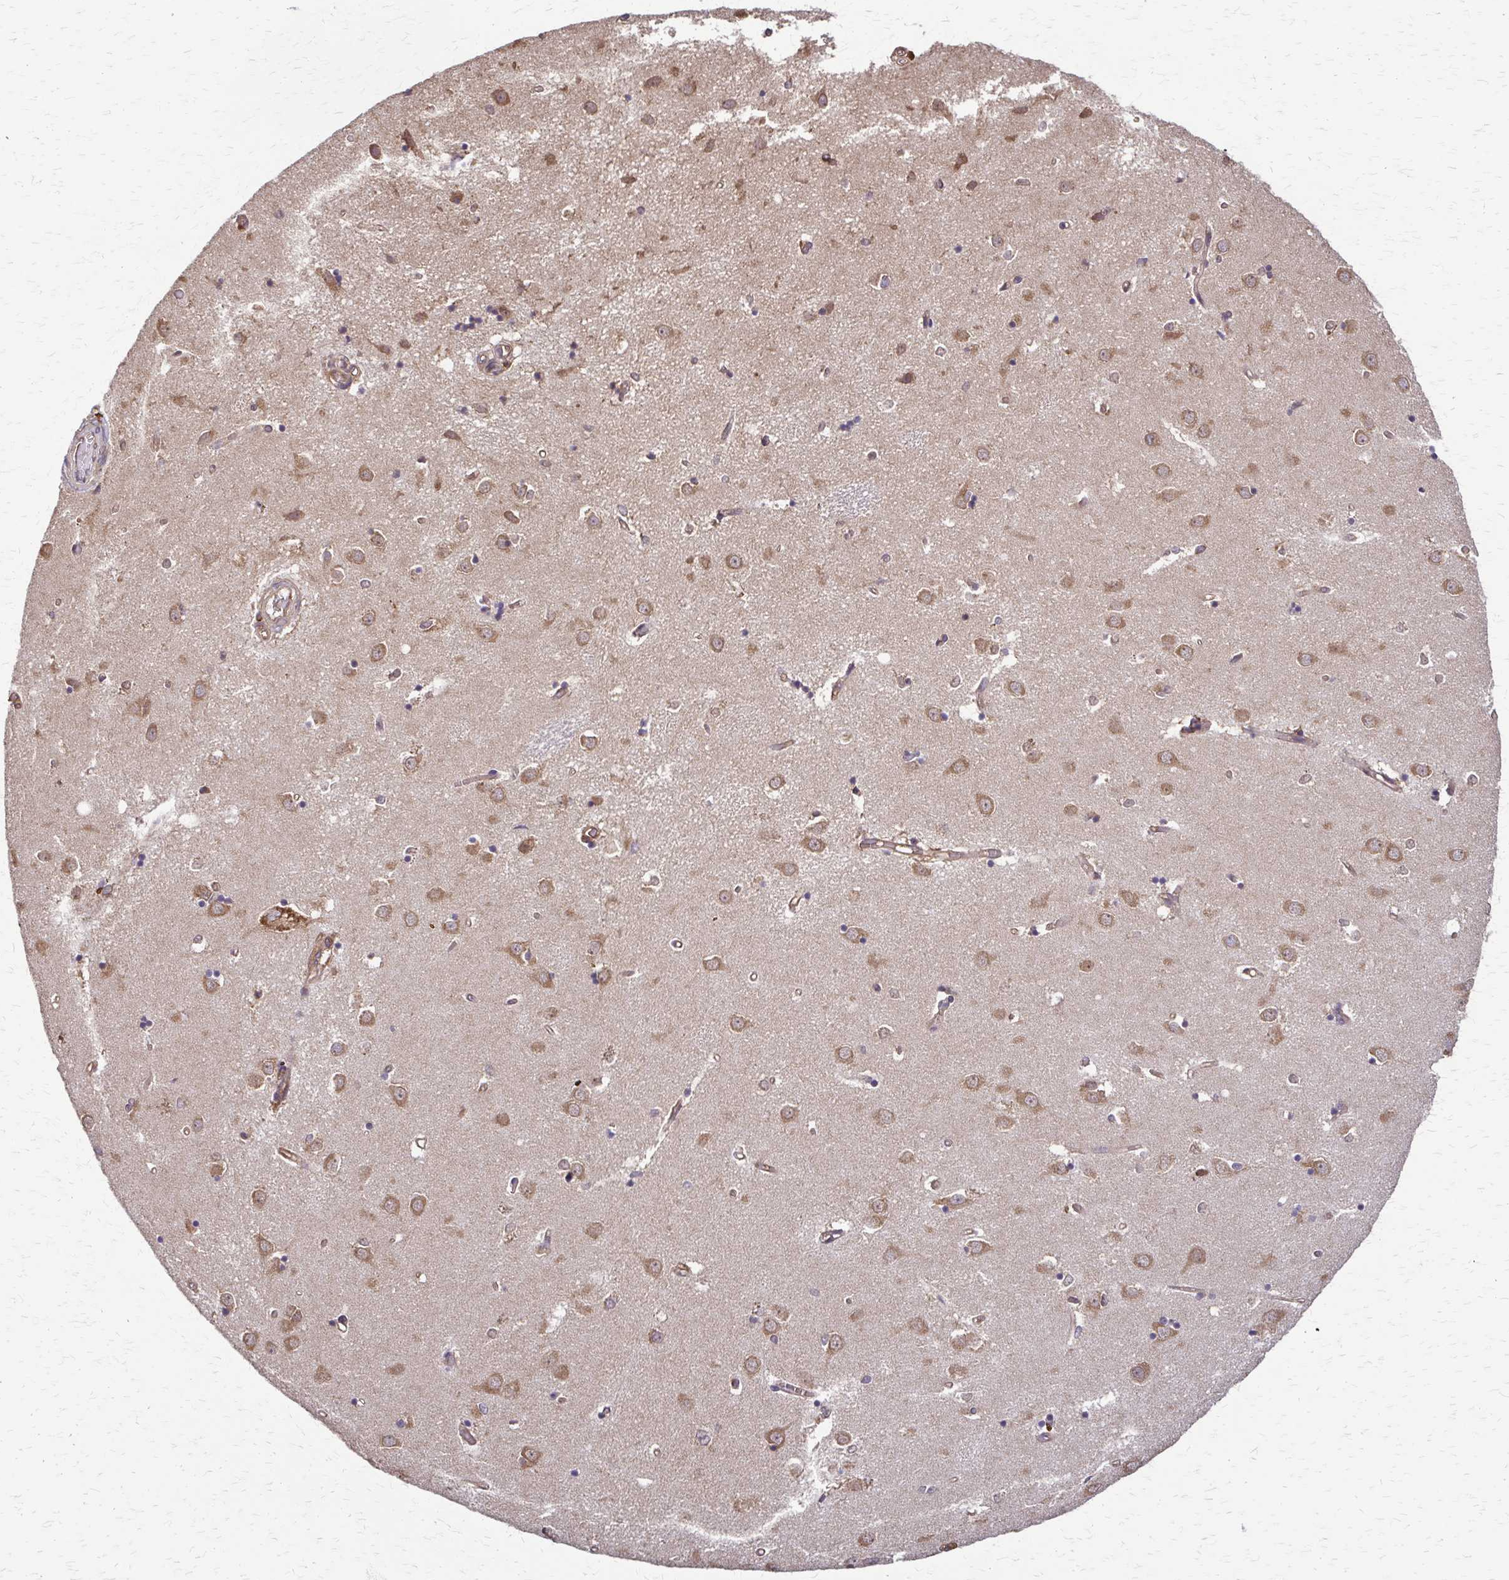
{"staining": {"intensity": "moderate", "quantity": "25%-75%", "location": "cytoplasmic/membranous"}, "tissue": "caudate", "cell_type": "Glial cells", "image_type": "normal", "snomed": [{"axis": "morphology", "description": "Normal tissue, NOS"}, {"axis": "topography", "description": "Lateral ventricle wall"}], "caption": "IHC histopathology image of unremarkable human caudate stained for a protein (brown), which exhibits medium levels of moderate cytoplasmic/membranous positivity in about 25%-75% of glial cells.", "gene": "EEF2", "patient": {"sex": "male", "age": 54}}